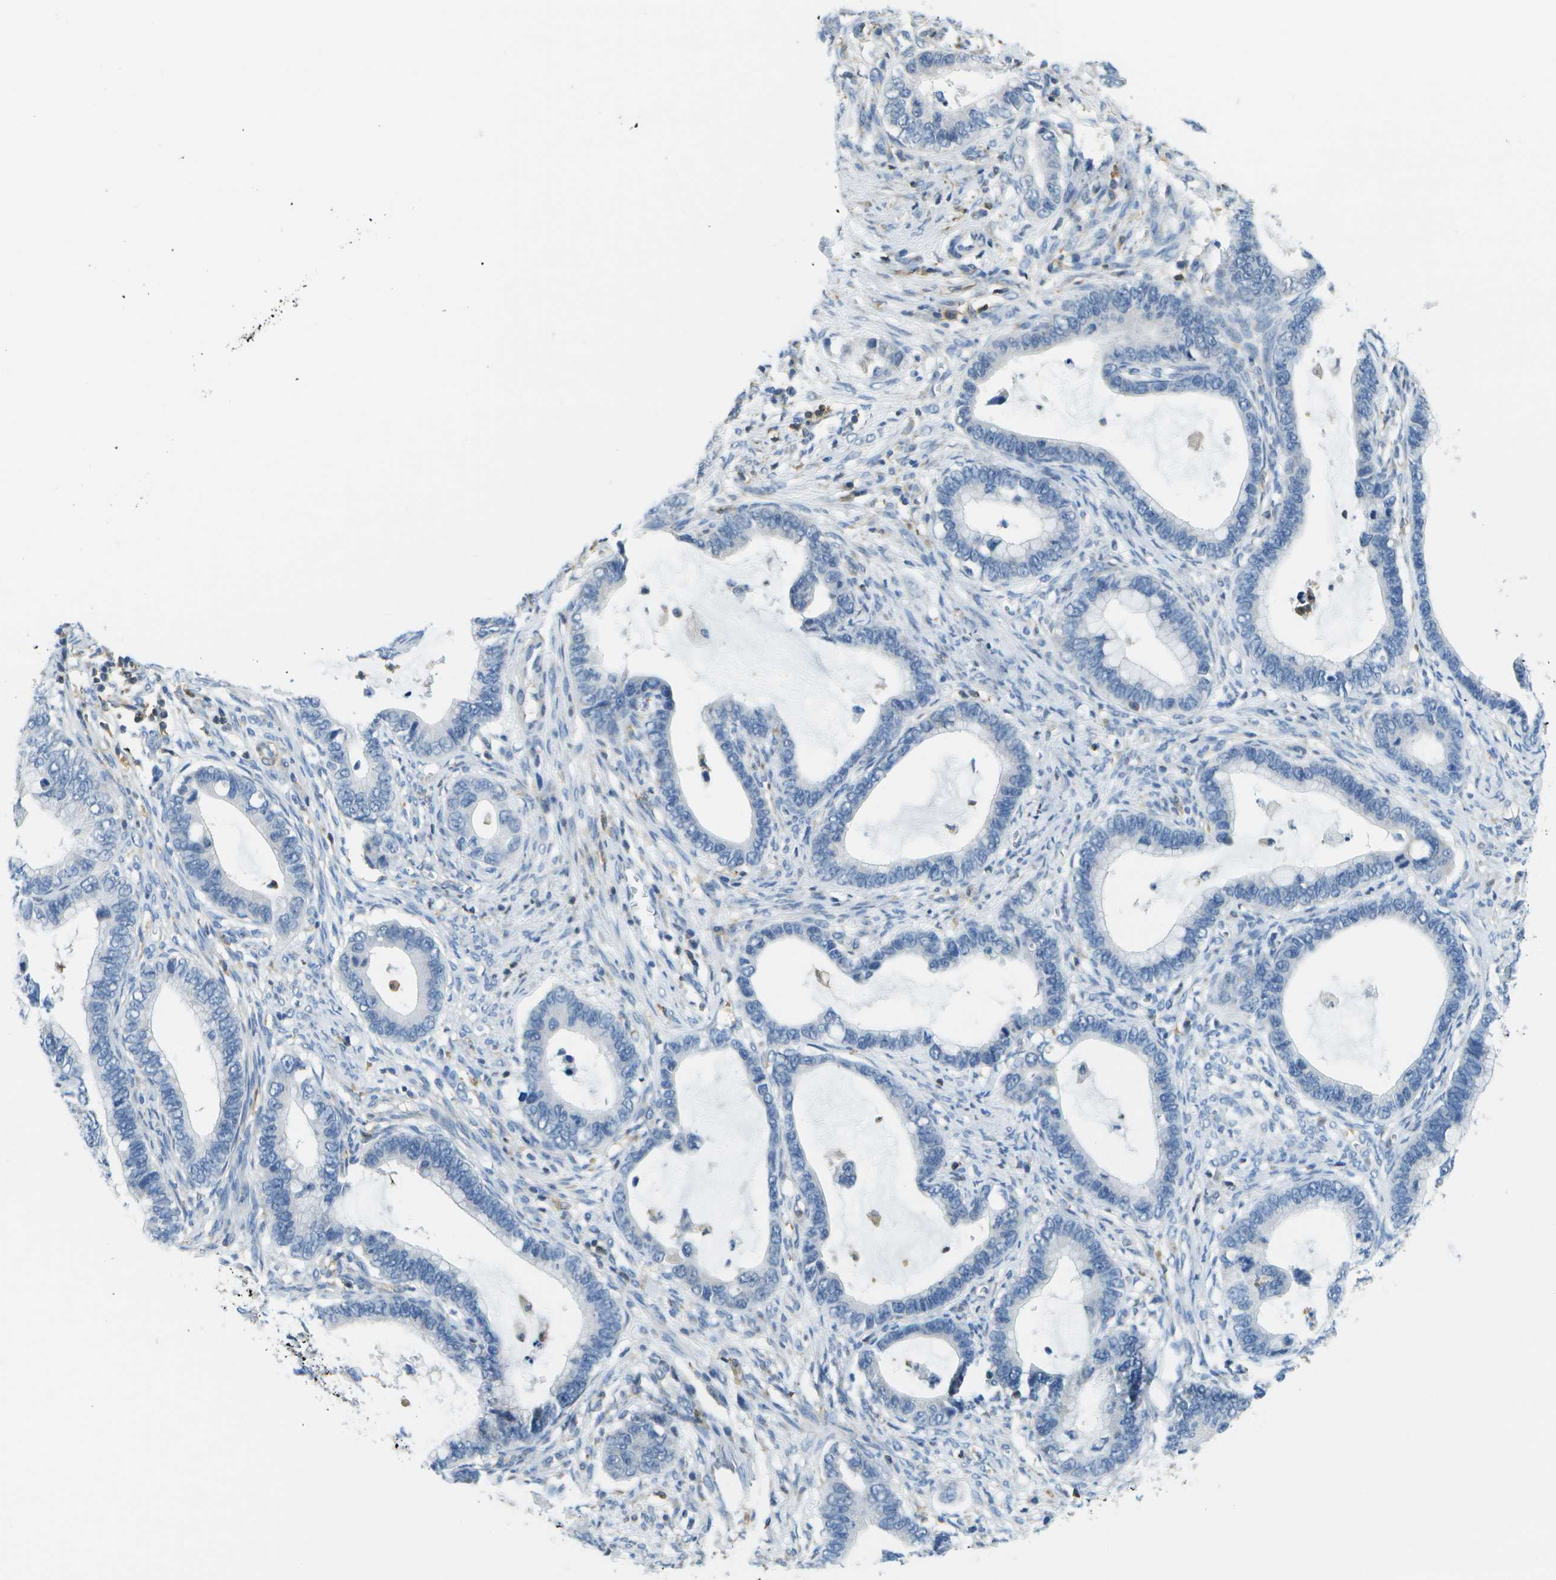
{"staining": {"intensity": "negative", "quantity": "none", "location": "none"}, "tissue": "cervical cancer", "cell_type": "Tumor cells", "image_type": "cancer", "snomed": [{"axis": "morphology", "description": "Adenocarcinoma, NOS"}, {"axis": "topography", "description": "Cervix"}], "caption": "Immunohistochemical staining of cervical cancer (adenocarcinoma) reveals no significant expression in tumor cells.", "gene": "RCSD1", "patient": {"sex": "female", "age": 44}}